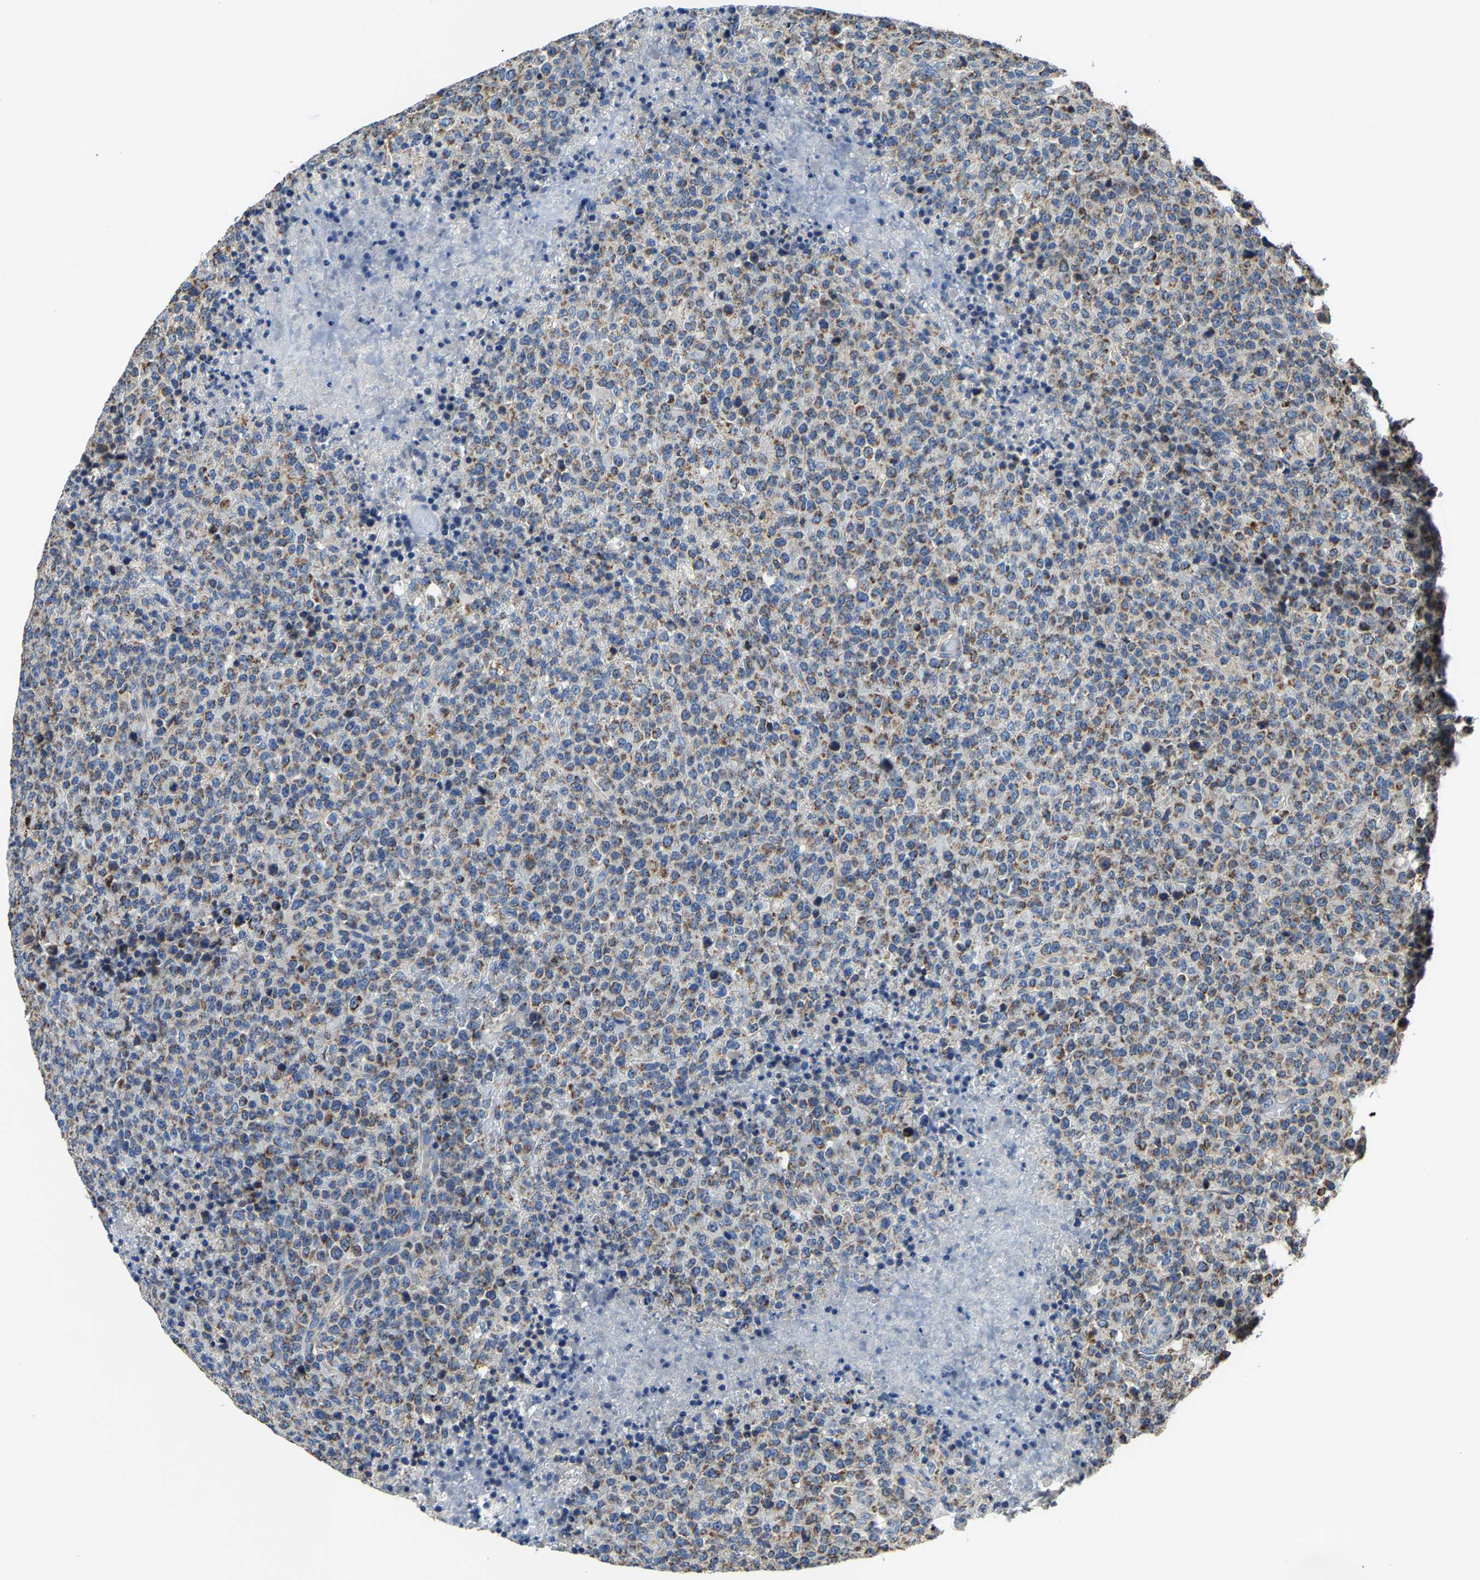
{"staining": {"intensity": "moderate", "quantity": ">75%", "location": "cytoplasmic/membranous"}, "tissue": "lymphoma", "cell_type": "Tumor cells", "image_type": "cancer", "snomed": [{"axis": "morphology", "description": "Malignant lymphoma, non-Hodgkin's type, High grade"}, {"axis": "topography", "description": "Lymph node"}], "caption": "High-grade malignant lymphoma, non-Hodgkin's type was stained to show a protein in brown. There is medium levels of moderate cytoplasmic/membranous expression in about >75% of tumor cells.", "gene": "AGK", "patient": {"sex": "male", "age": 13}}